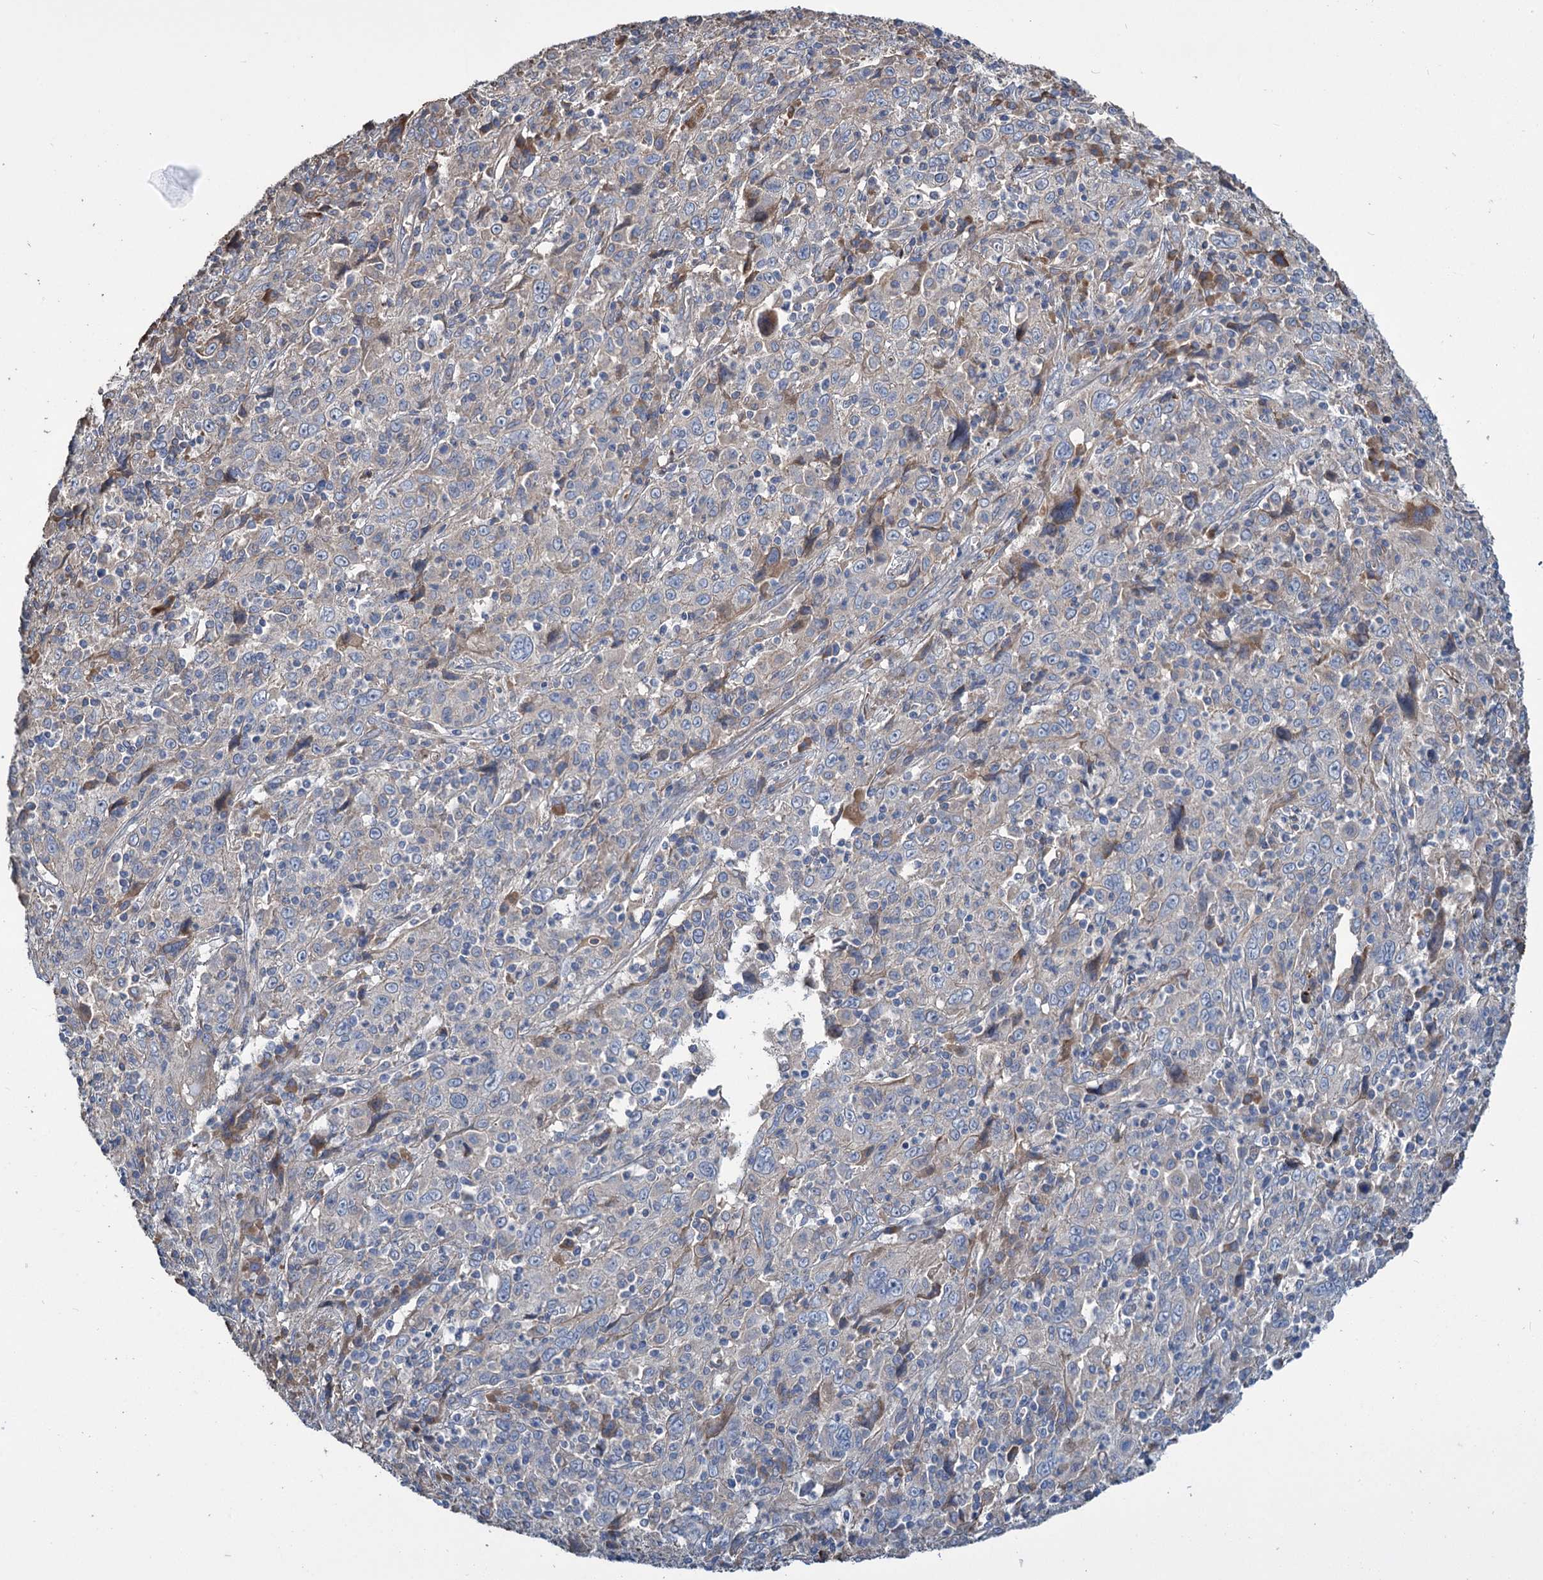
{"staining": {"intensity": "negative", "quantity": "none", "location": "none"}, "tissue": "cervical cancer", "cell_type": "Tumor cells", "image_type": "cancer", "snomed": [{"axis": "morphology", "description": "Squamous cell carcinoma, NOS"}, {"axis": "topography", "description": "Cervix"}], "caption": "Immunohistochemical staining of human cervical cancer displays no significant expression in tumor cells.", "gene": "URAD", "patient": {"sex": "female", "age": 46}}